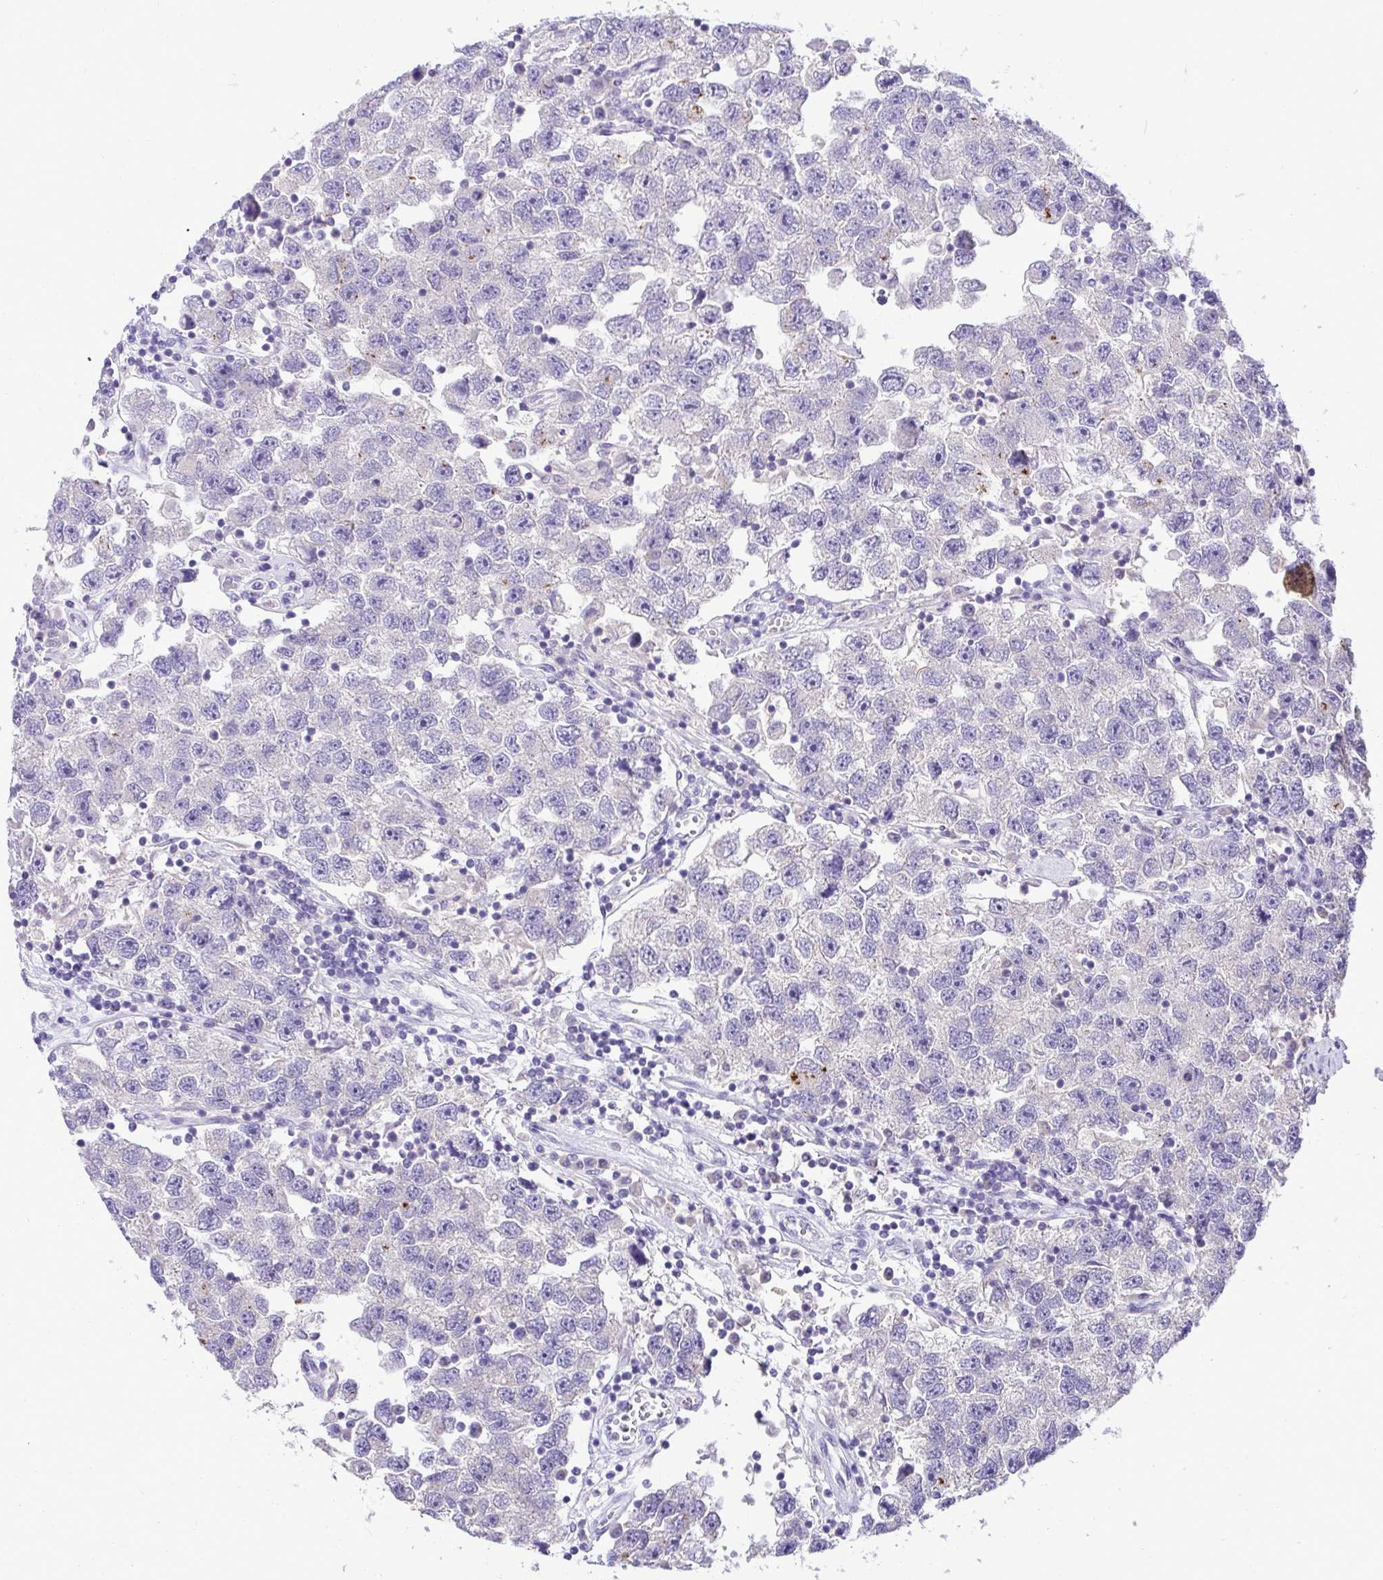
{"staining": {"intensity": "negative", "quantity": "none", "location": "none"}, "tissue": "testis cancer", "cell_type": "Tumor cells", "image_type": "cancer", "snomed": [{"axis": "morphology", "description": "Seminoma, NOS"}, {"axis": "topography", "description": "Testis"}], "caption": "This photomicrograph is of testis seminoma stained with immunohistochemistry to label a protein in brown with the nuclei are counter-stained blue. There is no positivity in tumor cells. (DAB (3,3'-diaminobenzidine) immunohistochemistry visualized using brightfield microscopy, high magnification).", "gene": "ST8SIA2", "patient": {"sex": "male", "age": 26}}